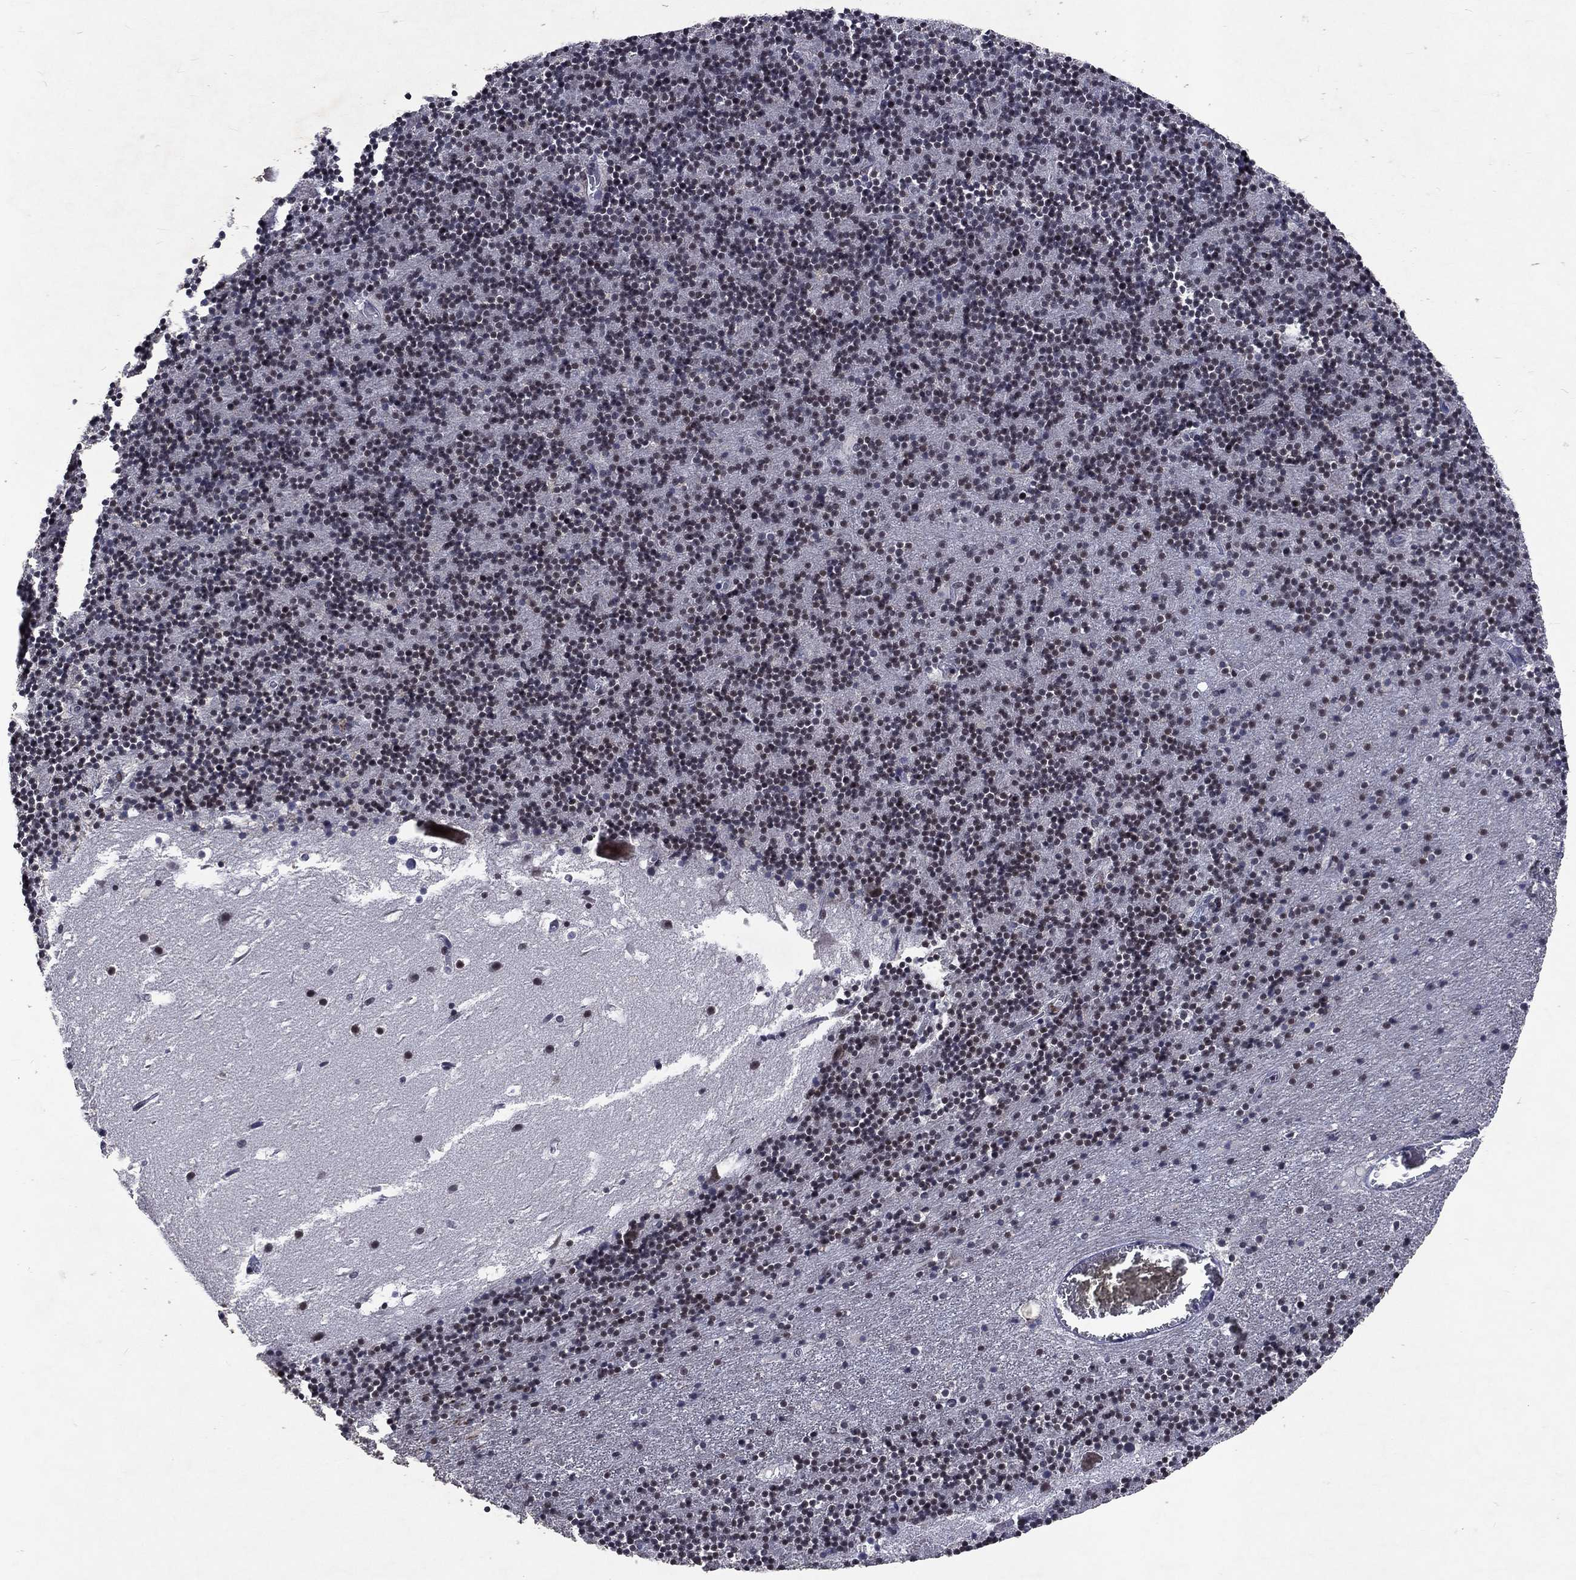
{"staining": {"intensity": "moderate", "quantity": "25%-75%", "location": "nuclear"}, "tissue": "cerebellum", "cell_type": "Cells in granular layer", "image_type": "normal", "snomed": [{"axis": "morphology", "description": "Normal tissue, NOS"}, {"axis": "topography", "description": "Cerebellum"}], "caption": "Protein staining of benign cerebellum demonstrates moderate nuclear staining in approximately 25%-75% of cells in granular layer.", "gene": "DMAP1", "patient": {"sex": "male", "age": 37}}